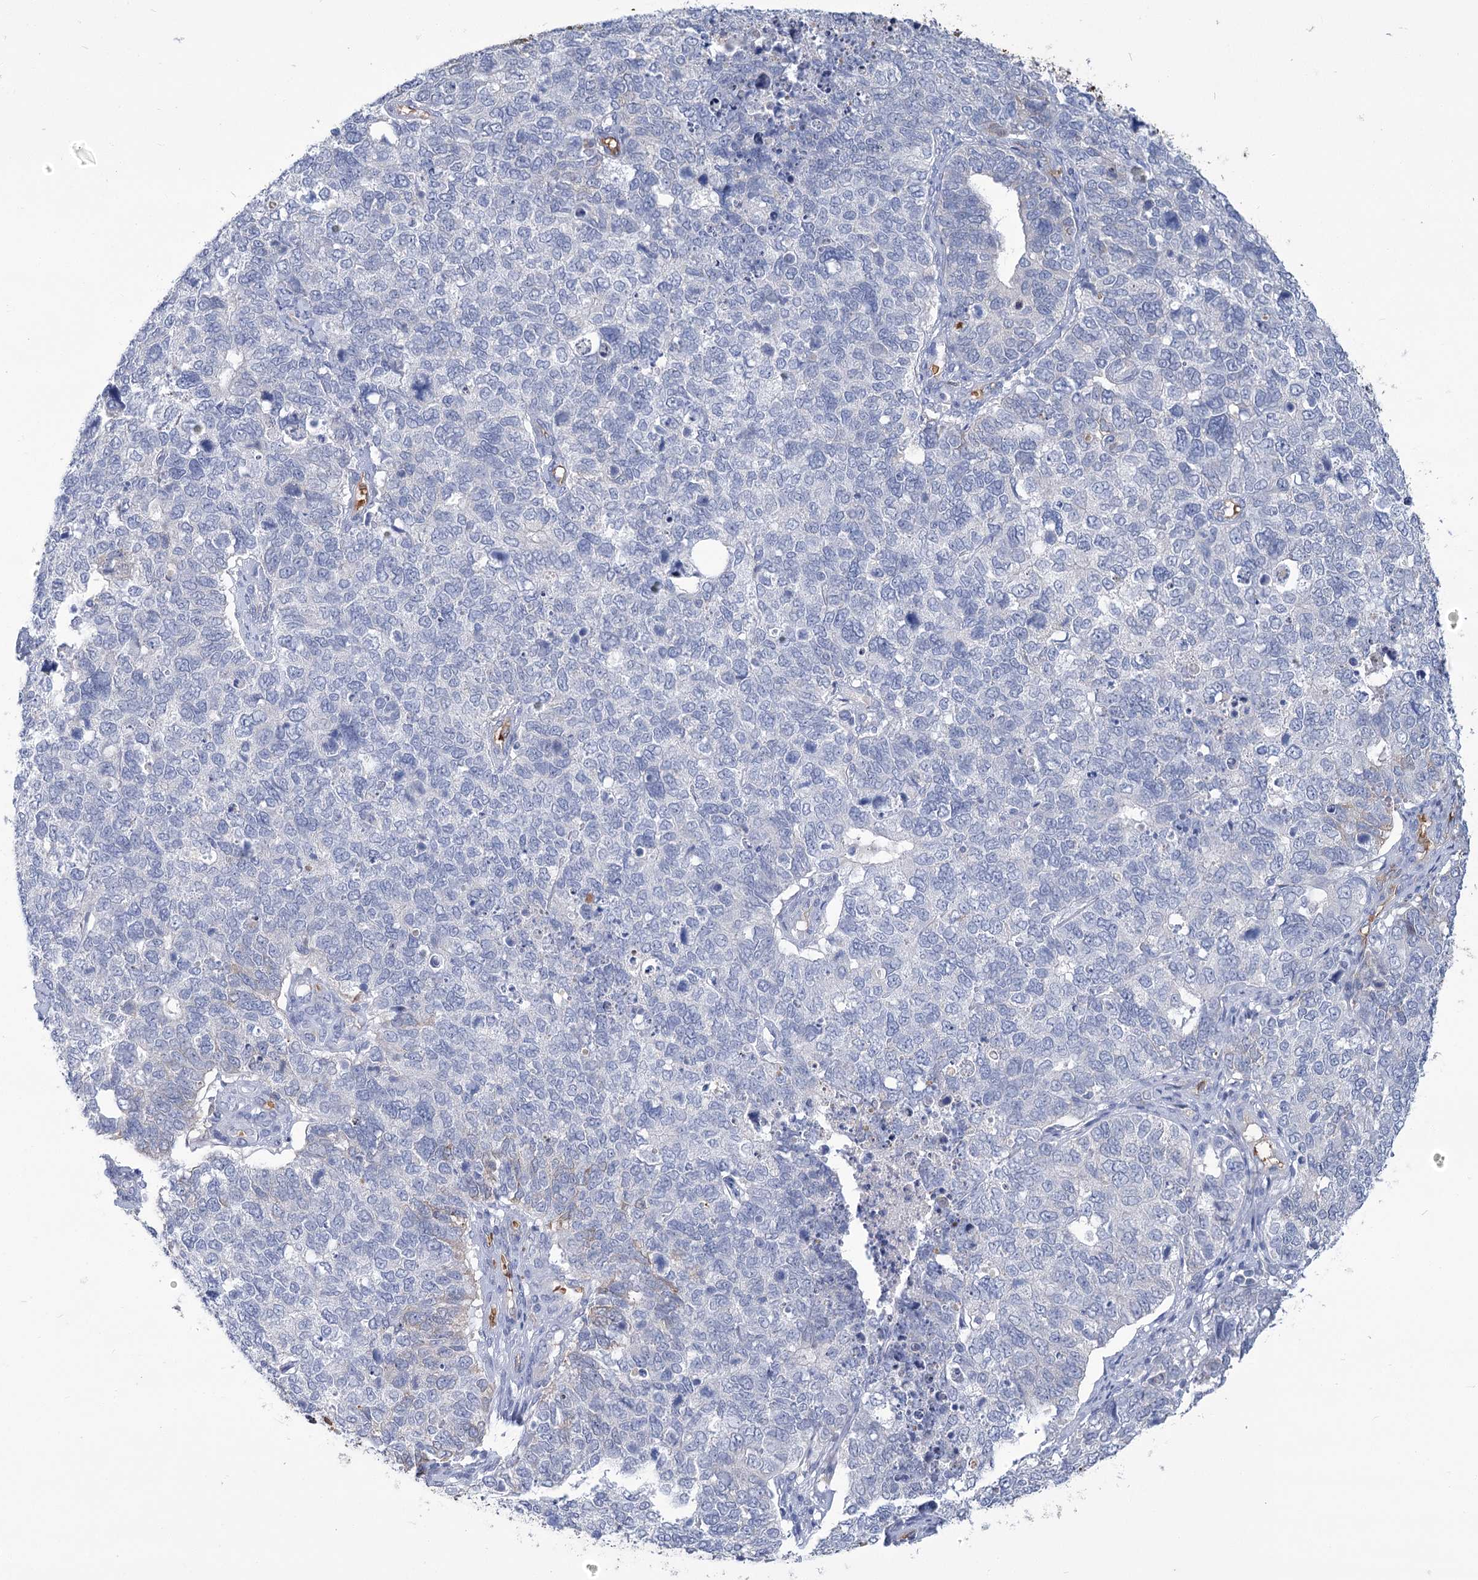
{"staining": {"intensity": "negative", "quantity": "none", "location": "none"}, "tissue": "cervical cancer", "cell_type": "Tumor cells", "image_type": "cancer", "snomed": [{"axis": "morphology", "description": "Squamous cell carcinoma, NOS"}, {"axis": "topography", "description": "Cervix"}], "caption": "Immunohistochemistry of human cervical cancer (squamous cell carcinoma) reveals no expression in tumor cells.", "gene": "HBA1", "patient": {"sex": "female", "age": 63}}